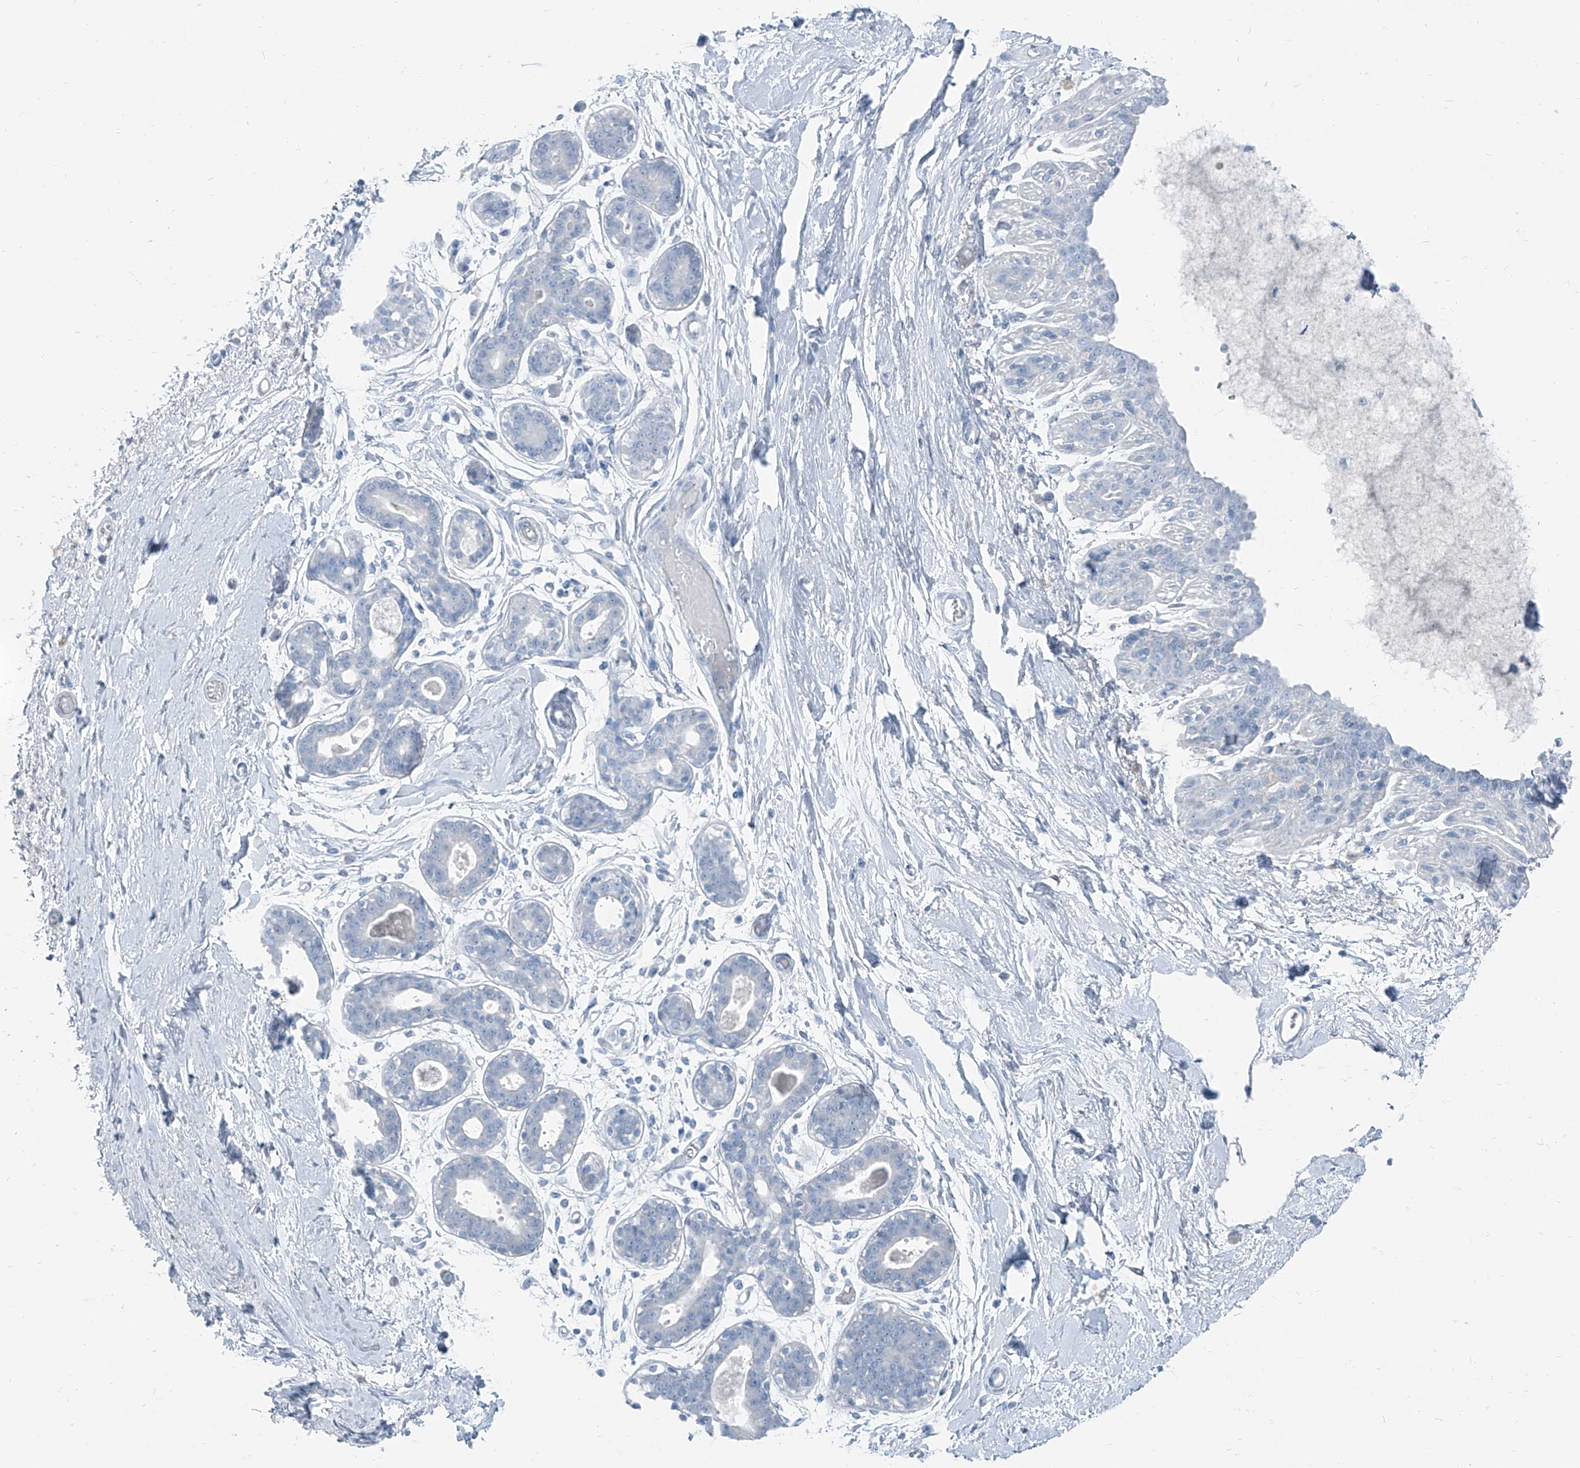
{"staining": {"intensity": "negative", "quantity": "none", "location": "none"}, "tissue": "breast", "cell_type": "Adipocytes", "image_type": "normal", "snomed": [{"axis": "morphology", "description": "Normal tissue, NOS"}, {"axis": "topography", "description": "Breast"}], "caption": "Immunohistochemistry (IHC) photomicrograph of benign breast: human breast stained with DAB displays no significant protein expression in adipocytes.", "gene": "RGN", "patient": {"sex": "female", "age": 45}}